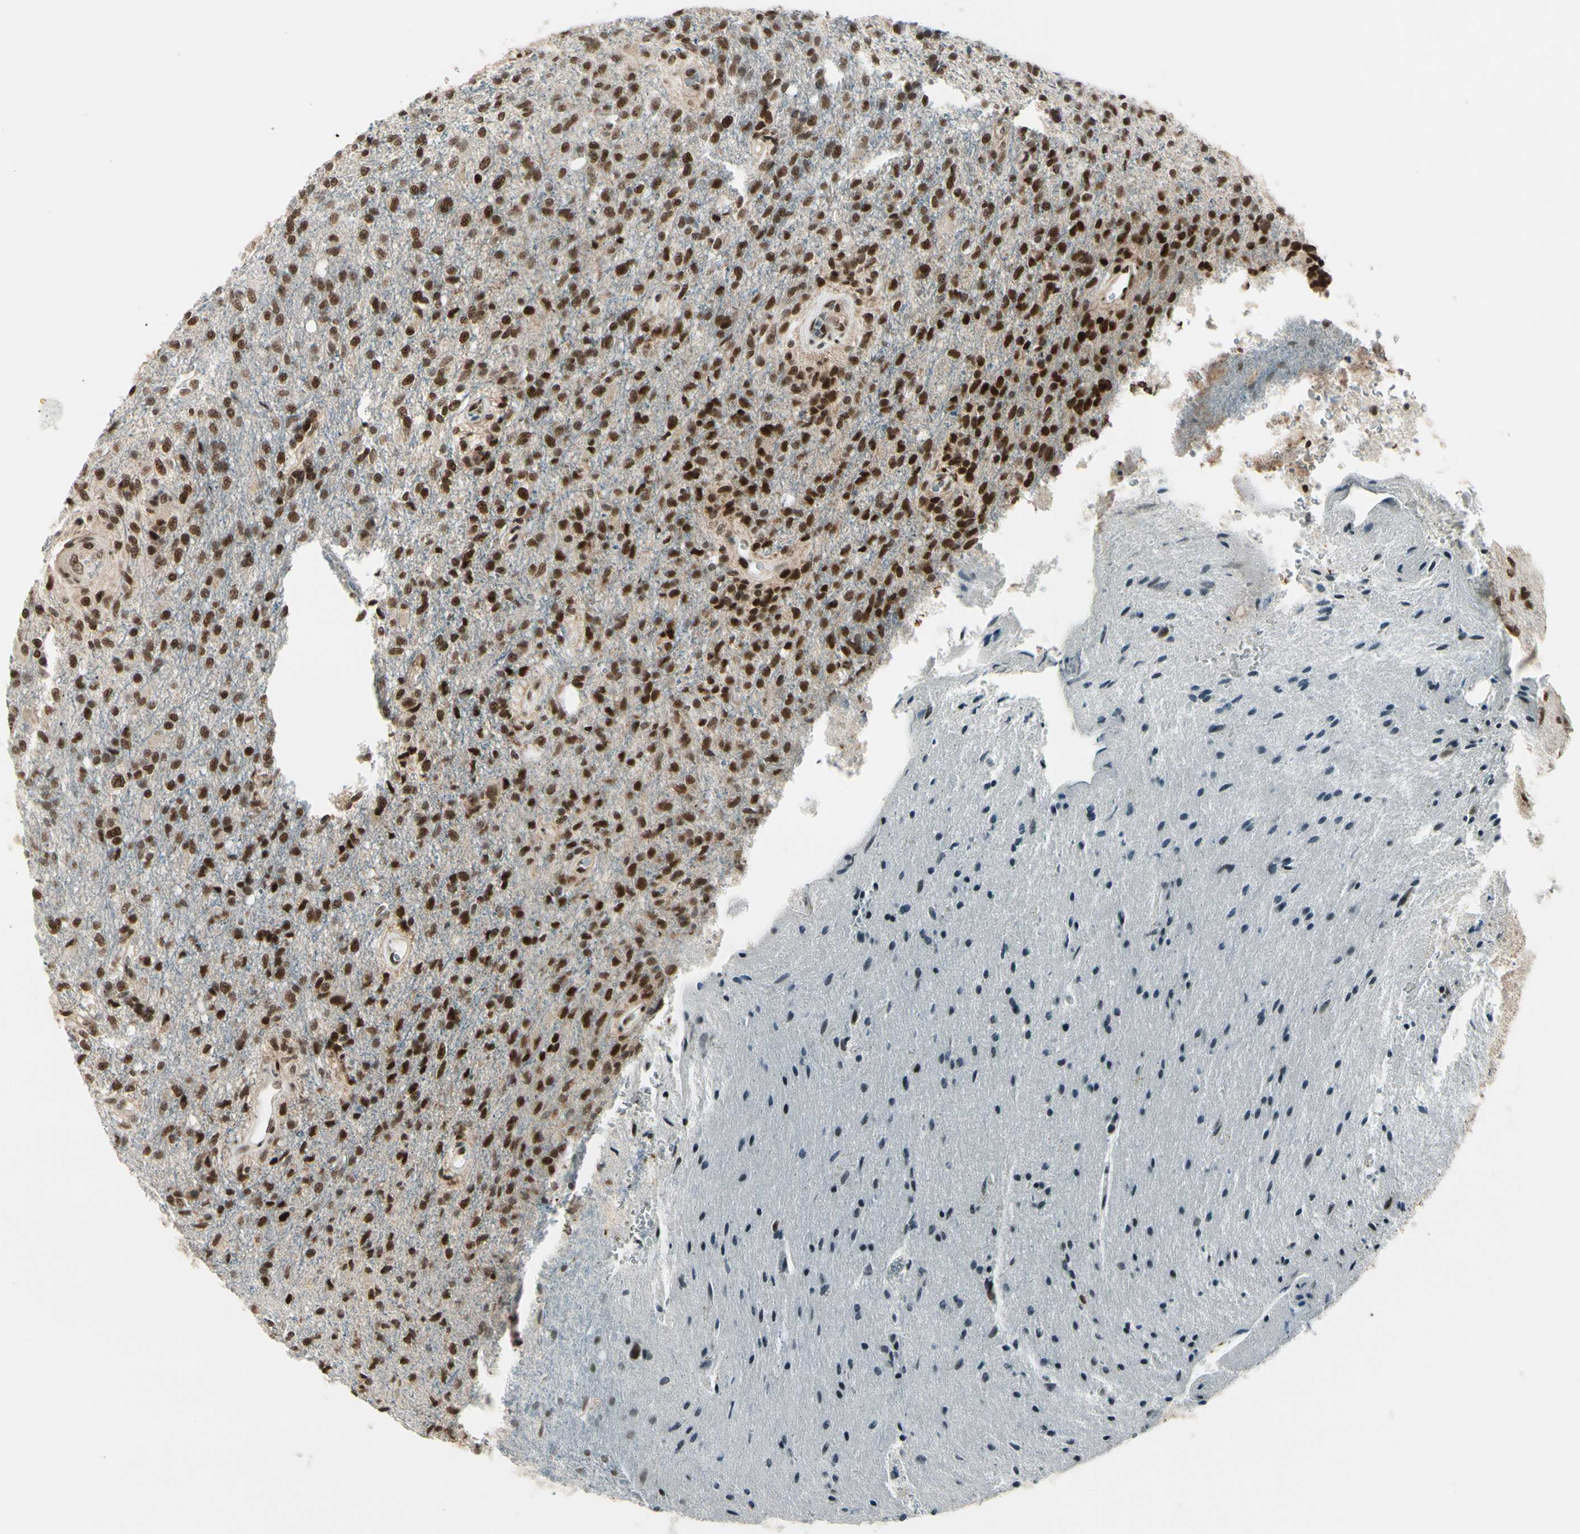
{"staining": {"intensity": "strong", "quantity": ">75%", "location": "nuclear"}, "tissue": "glioma", "cell_type": "Tumor cells", "image_type": "cancer", "snomed": [{"axis": "morphology", "description": "Normal tissue, NOS"}, {"axis": "morphology", "description": "Glioma, malignant, High grade"}, {"axis": "topography", "description": "Cerebral cortex"}], "caption": "Glioma was stained to show a protein in brown. There is high levels of strong nuclear expression in approximately >75% of tumor cells. The staining is performed using DAB (3,3'-diaminobenzidine) brown chromogen to label protein expression. The nuclei are counter-stained blue using hematoxylin.", "gene": "CHAMP1", "patient": {"sex": "male", "age": 77}}